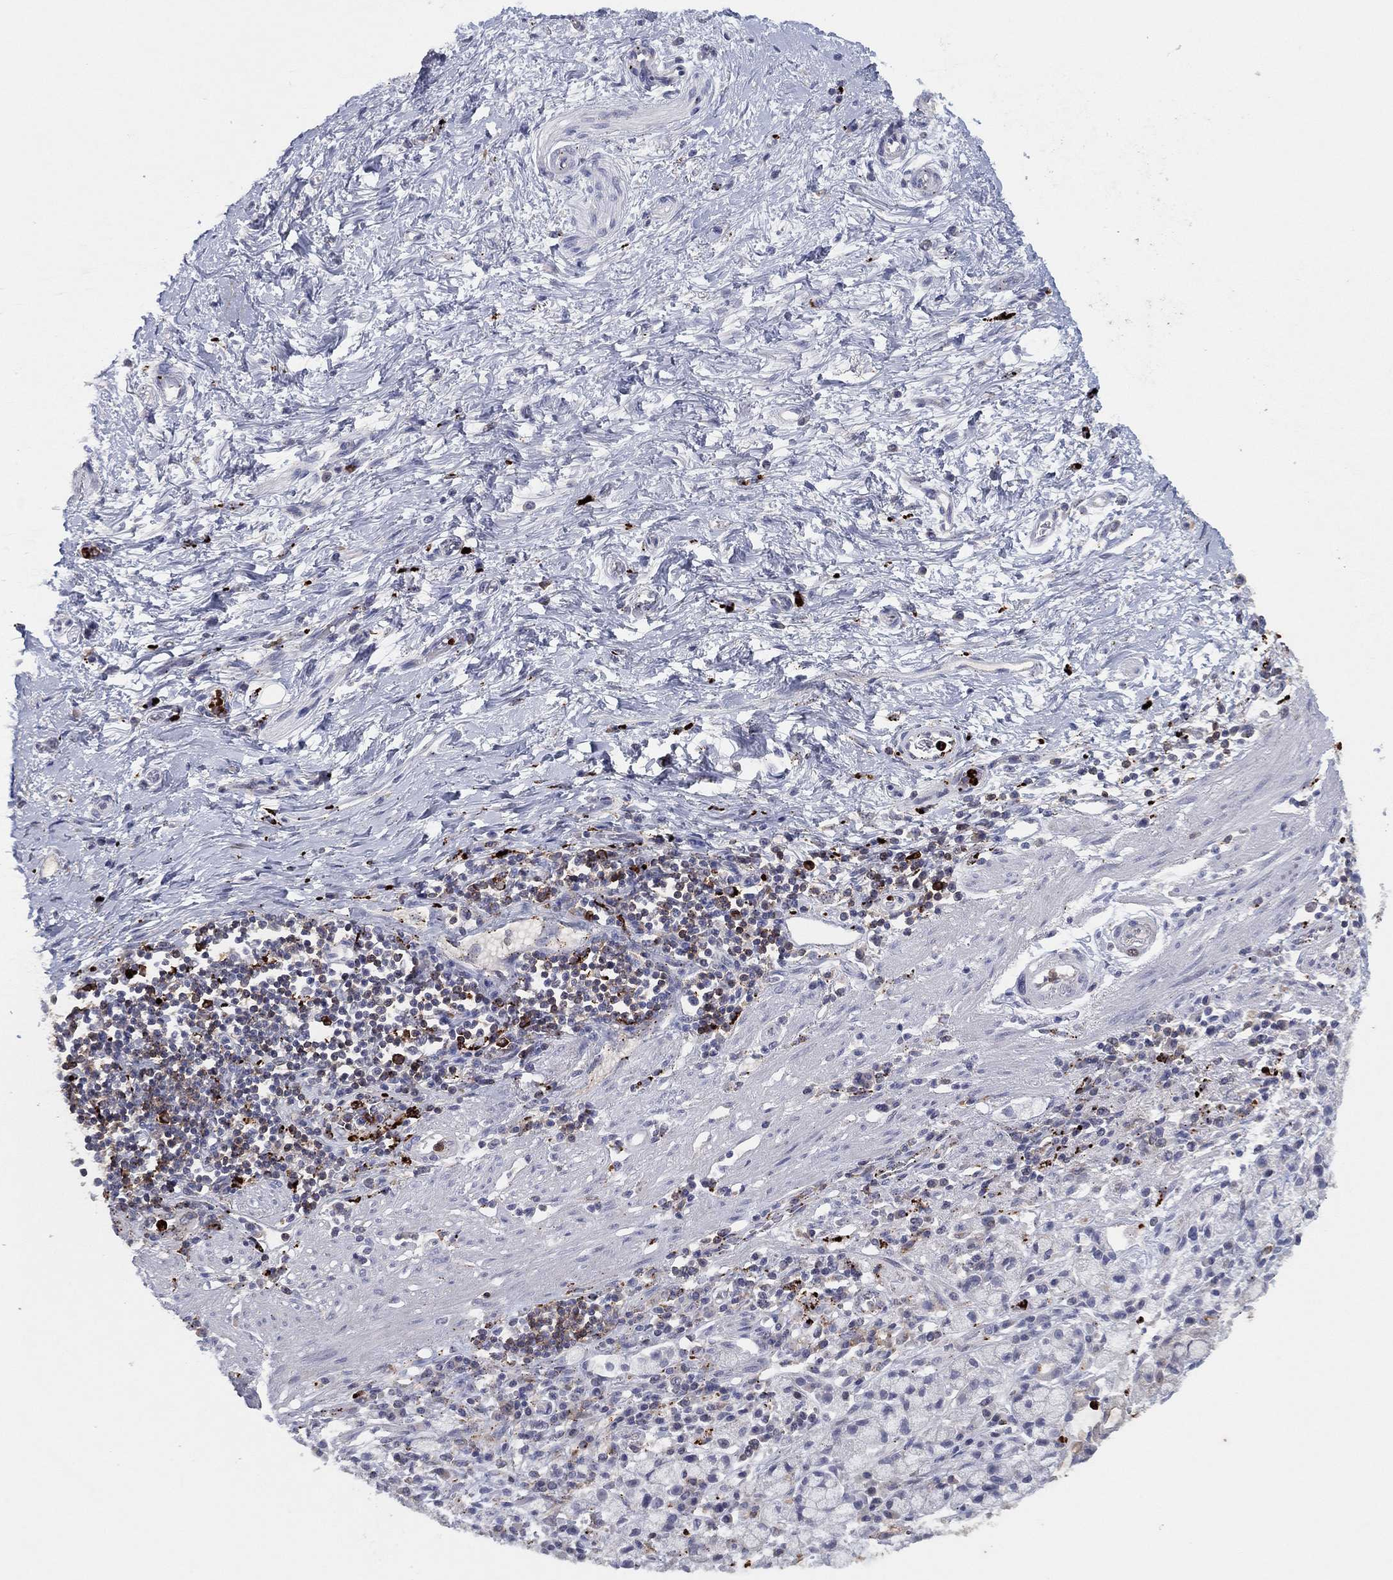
{"staining": {"intensity": "negative", "quantity": "none", "location": "none"}, "tissue": "stomach cancer", "cell_type": "Tumor cells", "image_type": "cancer", "snomed": [{"axis": "morphology", "description": "Adenocarcinoma, NOS"}, {"axis": "topography", "description": "Stomach"}], "caption": "High magnification brightfield microscopy of stomach cancer (adenocarcinoma) stained with DAB (brown) and counterstained with hematoxylin (blue): tumor cells show no significant positivity. (Brightfield microscopy of DAB (3,3'-diaminobenzidine) immunohistochemistry at high magnification).", "gene": "PLAC8", "patient": {"sex": "male", "age": 58}}